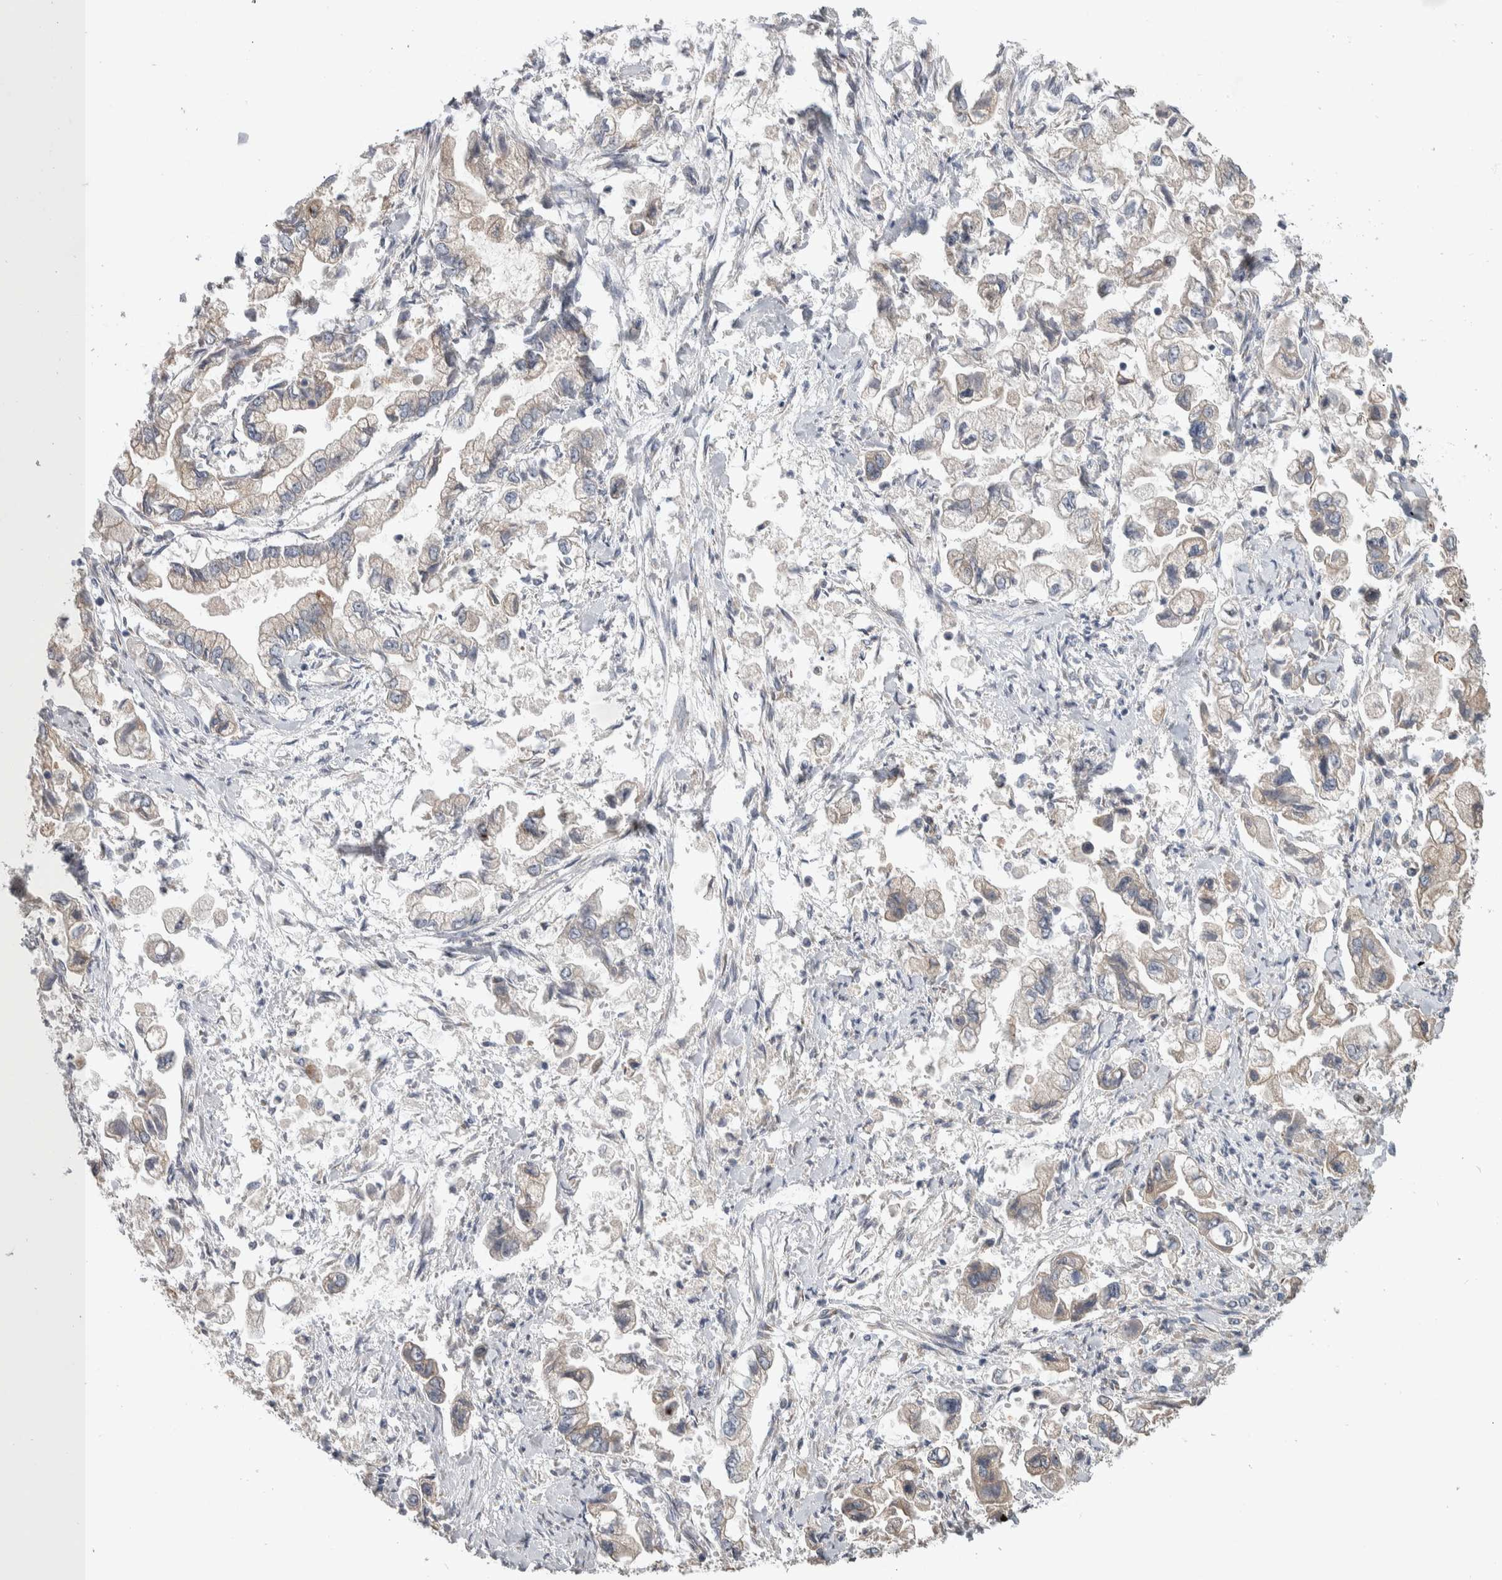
{"staining": {"intensity": "weak", "quantity": "25%-75%", "location": "cytoplasmic/membranous"}, "tissue": "stomach cancer", "cell_type": "Tumor cells", "image_type": "cancer", "snomed": [{"axis": "morphology", "description": "Normal tissue, NOS"}, {"axis": "morphology", "description": "Adenocarcinoma, NOS"}, {"axis": "topography", "description": "Stomach"}], "caption": "An immunohistochemistry (IHC) micrograph of neoplastic tissue is shown. Protein staining in brown shows weak cytoplasmic/membranous positivity in adenocarcinoma (stomach) within tumor cells. (Brightfield microscopy of DAB IHC at high magnification).", "gene": "IBTK", "patient": {"sex": "male", "age": 62}}